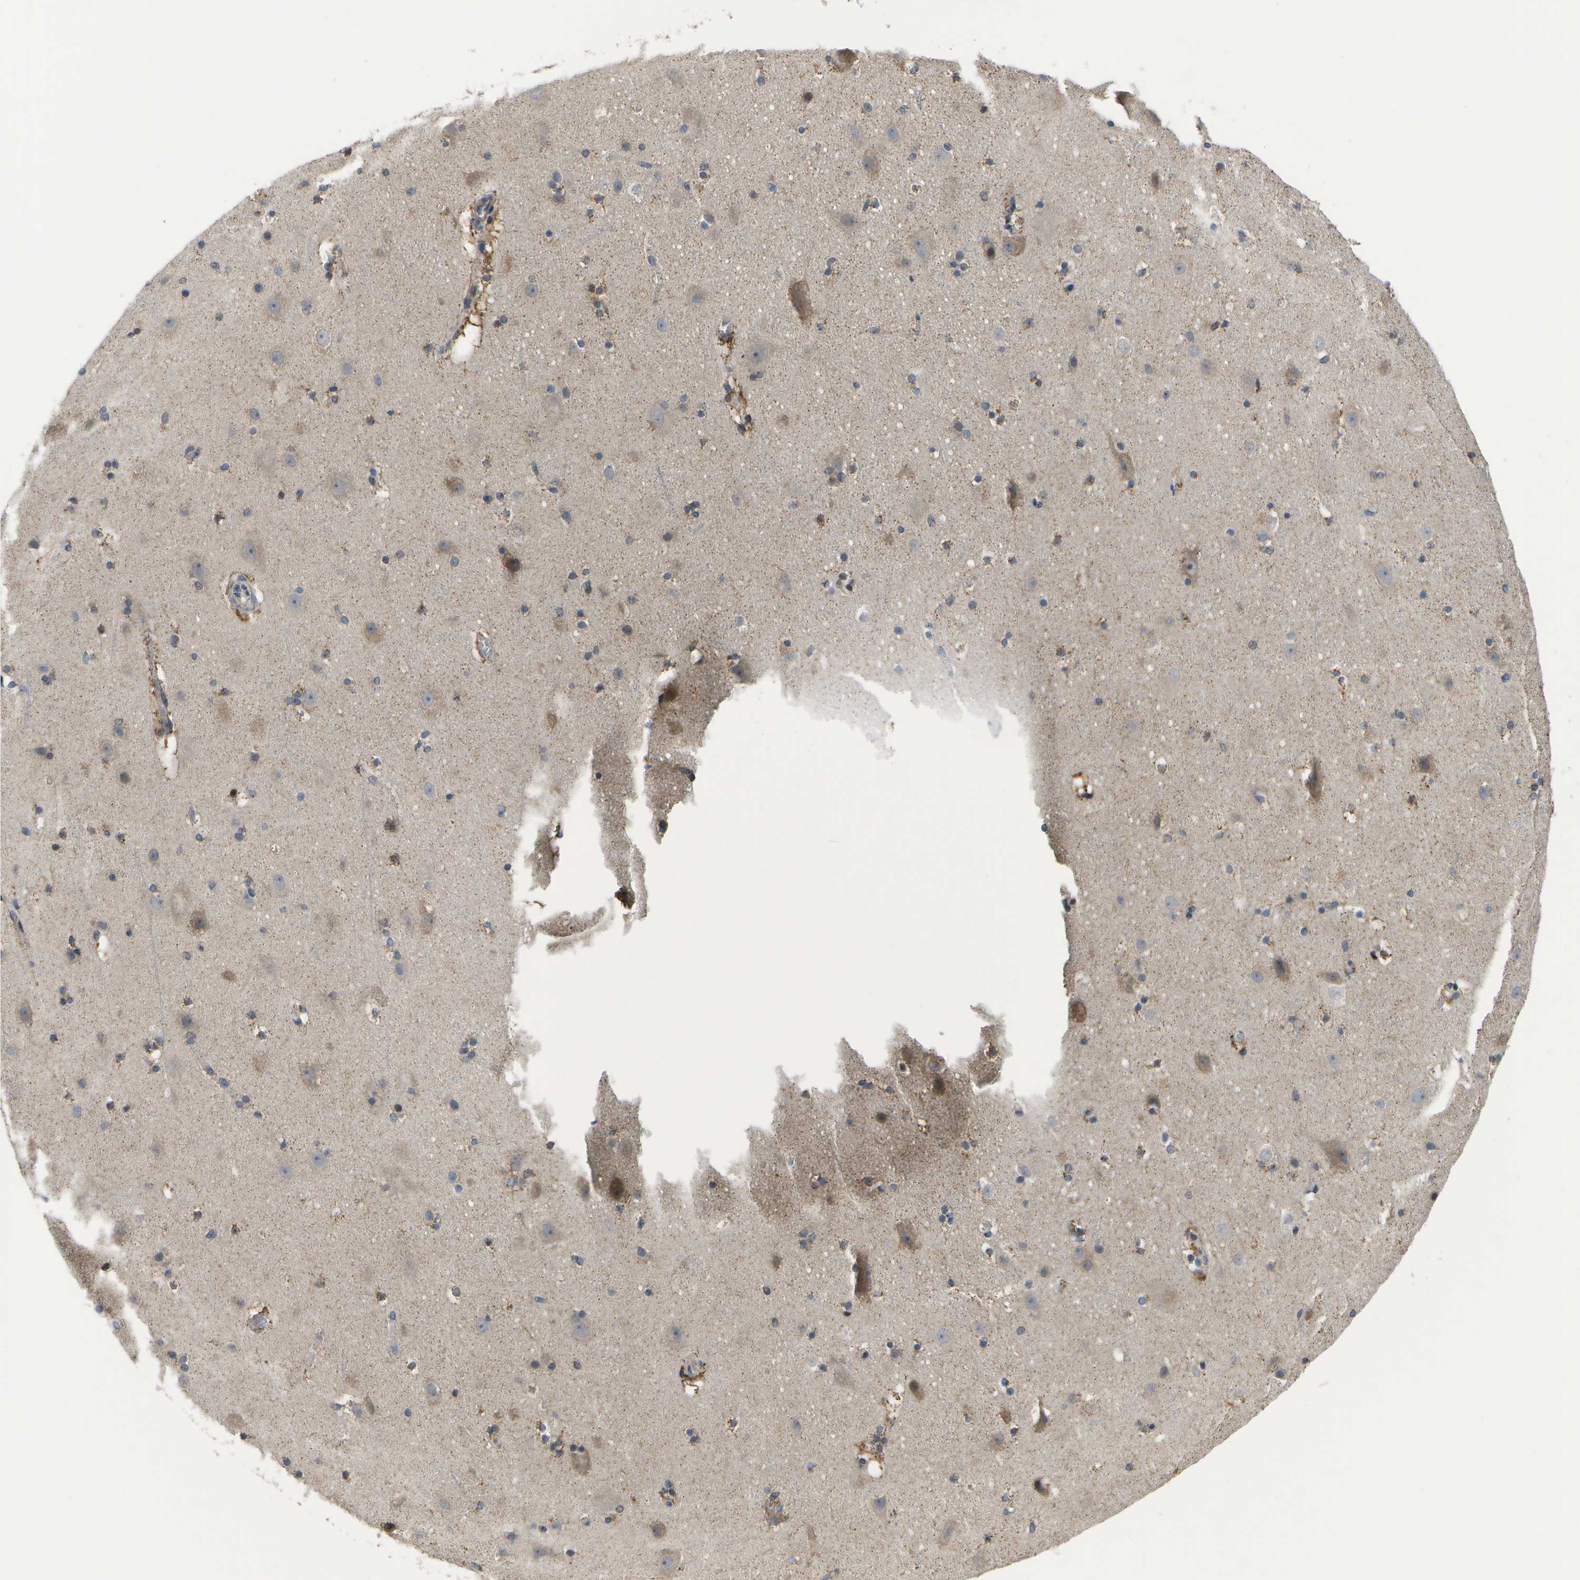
{"staining": {"intensity": "moderate", "quantity": ">75%", "location": "cytoplasmic/membranous"}, "tissue": "cerebral cortex", "cell_type": "Endothelial cells", "image_type": "normal", "snomed": [{"axis": "morphology", "description": "Normal tissue, NOS"}, {"axis": "topography", "description": "Cerebral cortex"}], "caption": "This photomicrograph reveals benign cerebral cortex stained with IHC to label a protein in brown. The cytoplasmic/membranous of endothelial cells show moderate positivity for the protein. Nuclei are counter-stained blue.", "gene": "HADHA", "patient": {"sex": "male", "age": 45}}